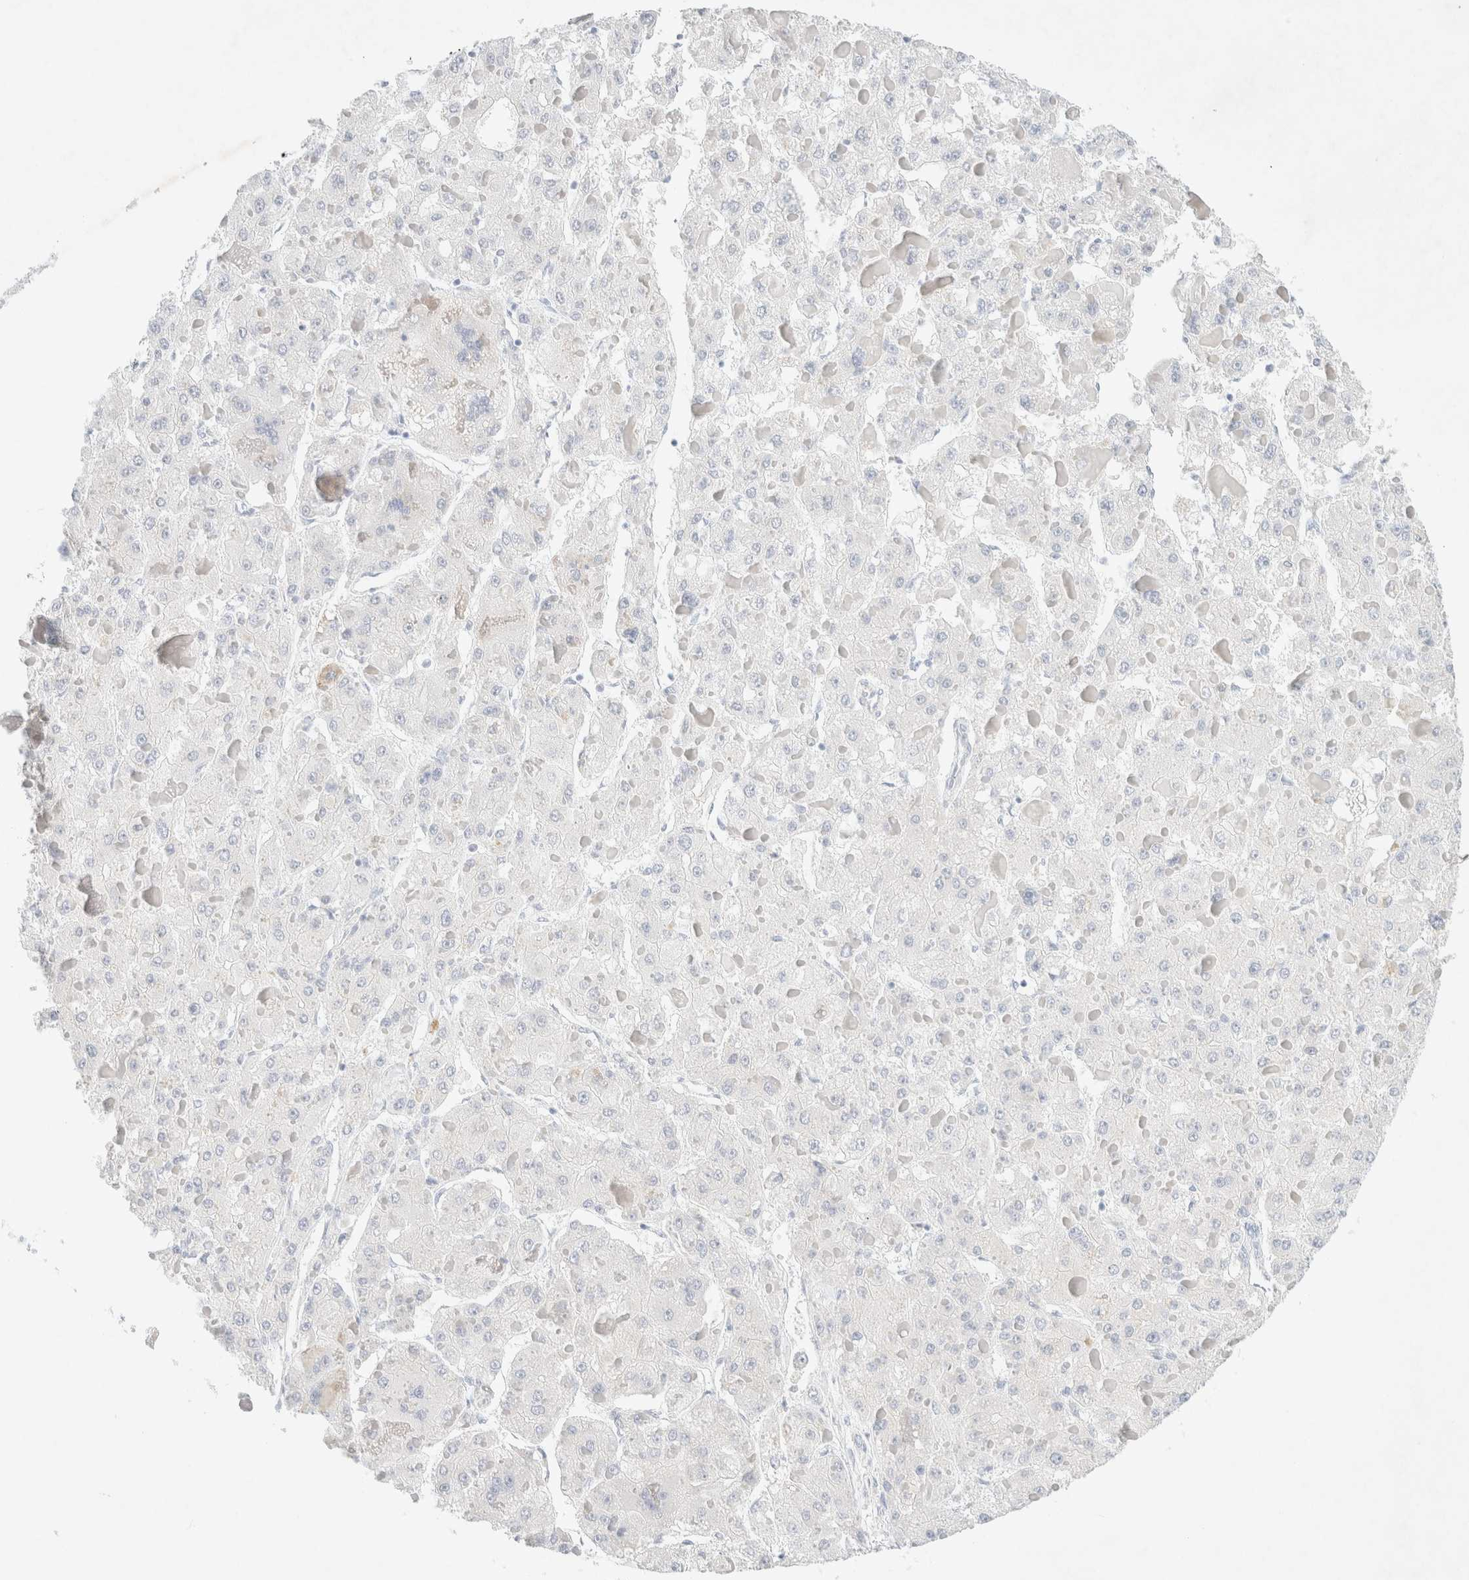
{"staining": {"intensity": "negative", "quantity": "none", "location": "none"}, "tissue": "liver cancer", "cell_type": "Tumor cells", "image_type": "cancer", "snomed": [{"axis": "morphology", "description": "Carcinoma, Hepatocellular, NOS"}, {"axis": "topography", "description": "Liver"}], "caption": "Immunohistochemical staining of human liver hepatocellular carcinoma displays no significant positivity in tumor cells. Brightfield microscopy of immunohistochemistry (IHC) stained with DAB (3,3'-diaminobenzidine) (brown) and hematoxylin (blue), captured at high magnification.", "gene": "SLC25A48", "patient": {"sex": "female", "age": 73}}